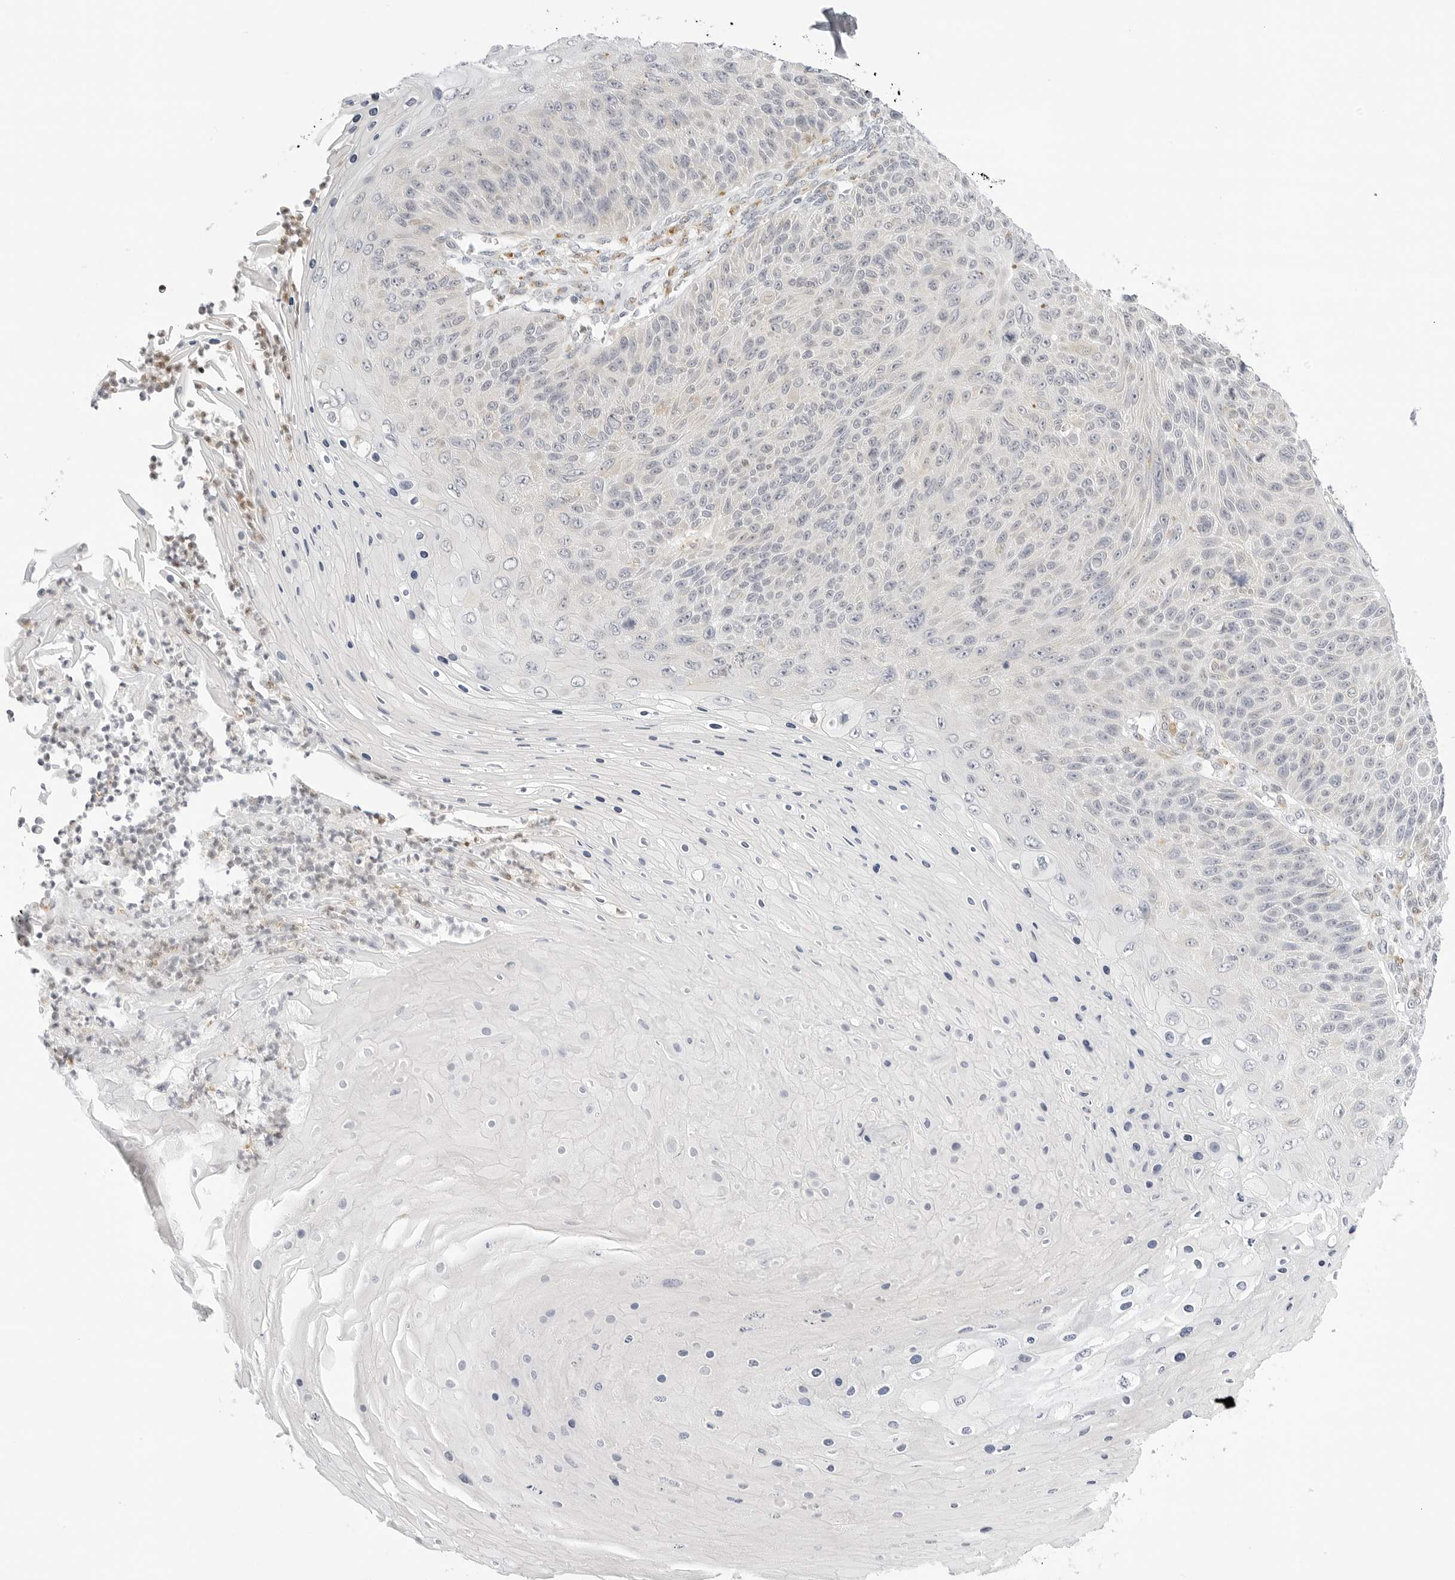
{"staining": {"intensity": "negative", "quantity": "none", "location": "none"}, "tissue": "skin cancer", "cell_type": "Tumor cells", "image_type": "cancer", "snomed": [{"axis": "morphology", "description": "Squamous cell carcinoma, NOS"}, {"axis": "topography", "description": "Skin"}], "caption": "A histopathology image of skin cancer (squamous cell carcinoma) stained for a protein exhibits no brown staining in tumor cells.", "gene": "THEM4", "patient": {"sex": "female", "age": 88}}